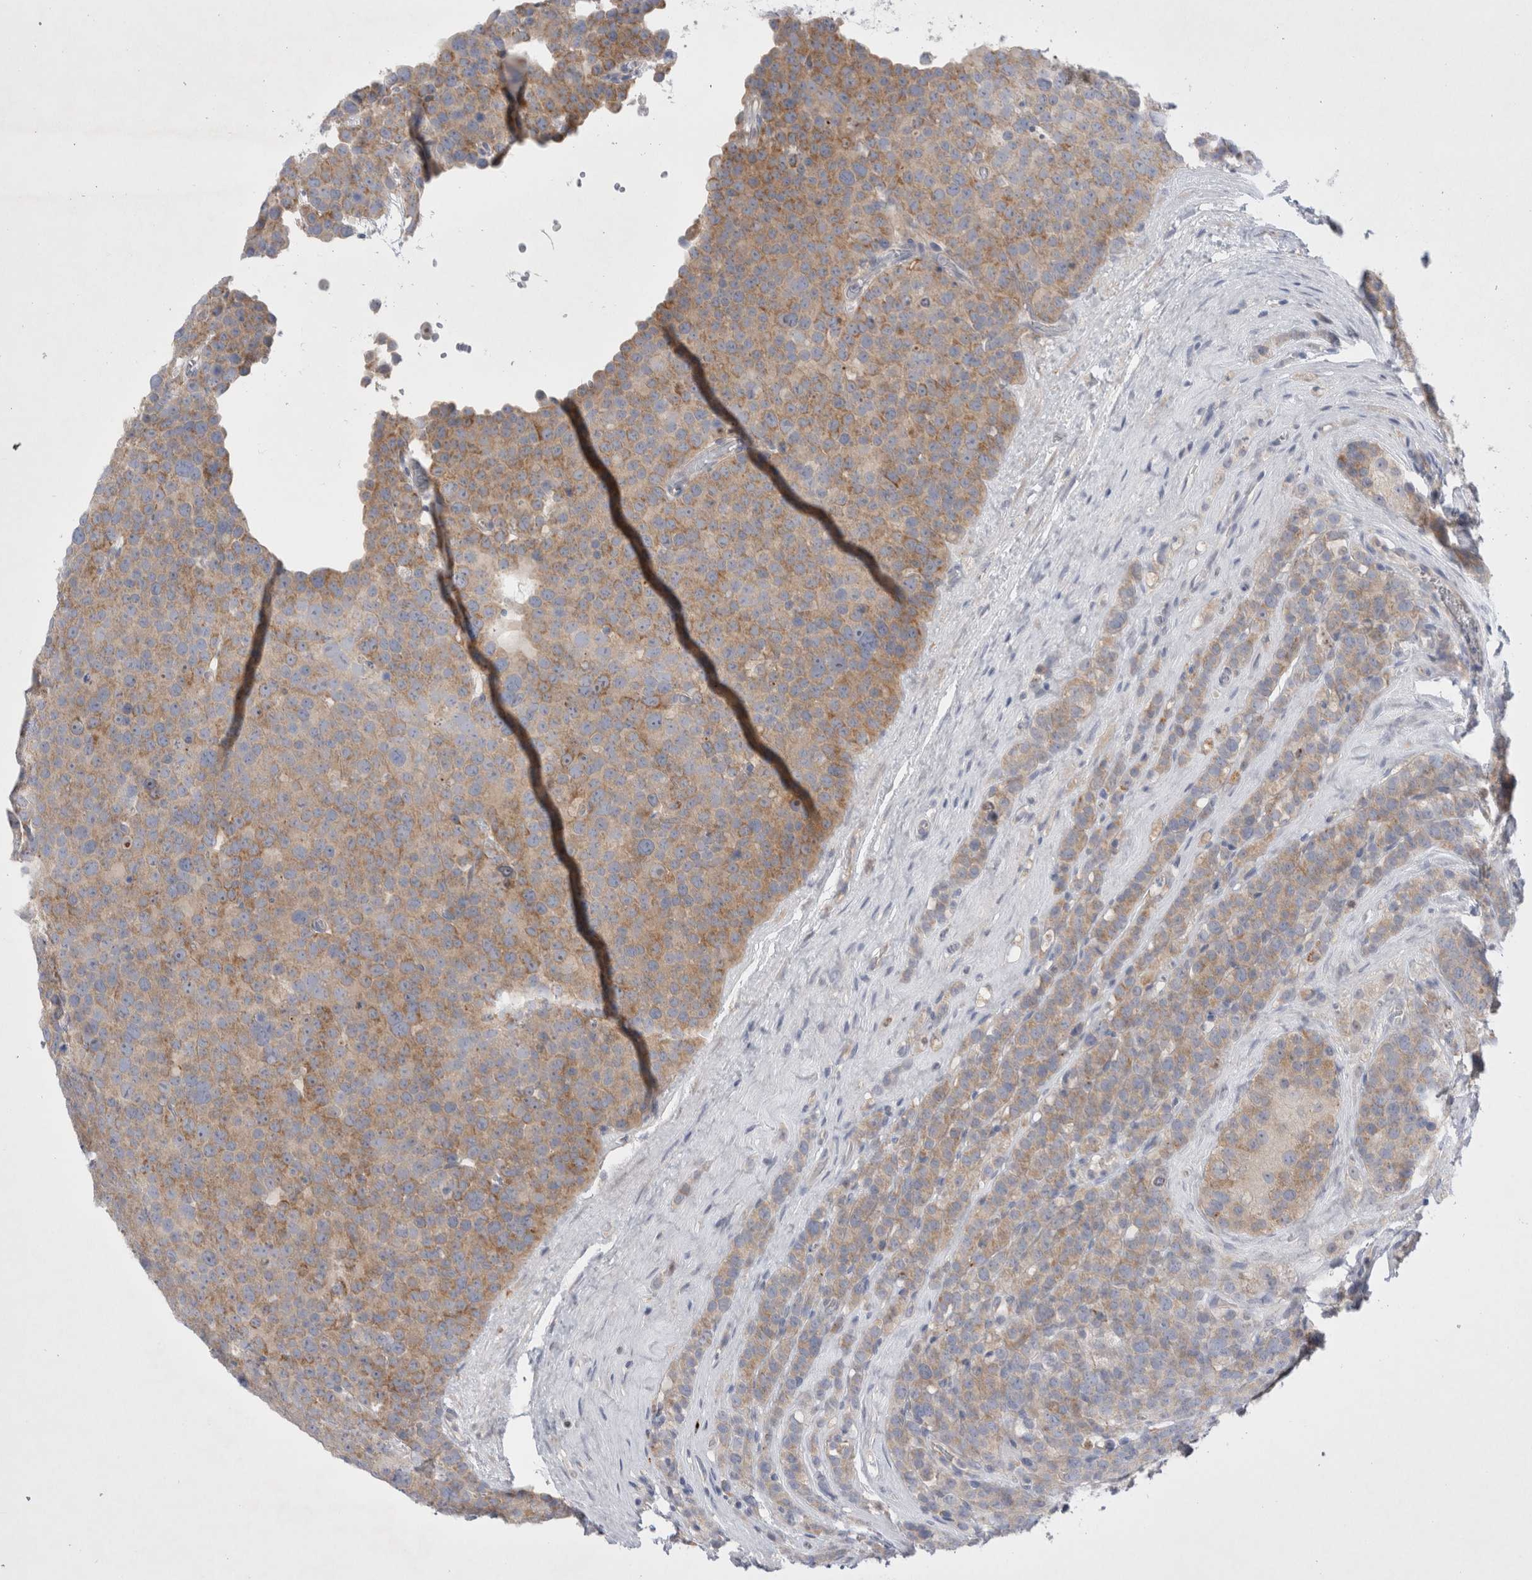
{"staining": {"intensity": "moderate", "quantity": ">75%", "location": "cytoplasmic/membranous"}, "tissue": "testis cancer", "cell_type": "Tumor cells", "image_type": "cancer", "snomed": [{"axis": "morphology", "description": "Seminoma, NOS"}, {"axis": "topography", "description": "Testis"}], "caption": "Immunohistochemistry of testis cancer exhibits medium levels of moderate cytoplasmic/membranous expression in approximately >75% of tumor cells.", "gene": "RBM12B", "patient": {"sex": "male", "age": 71}}